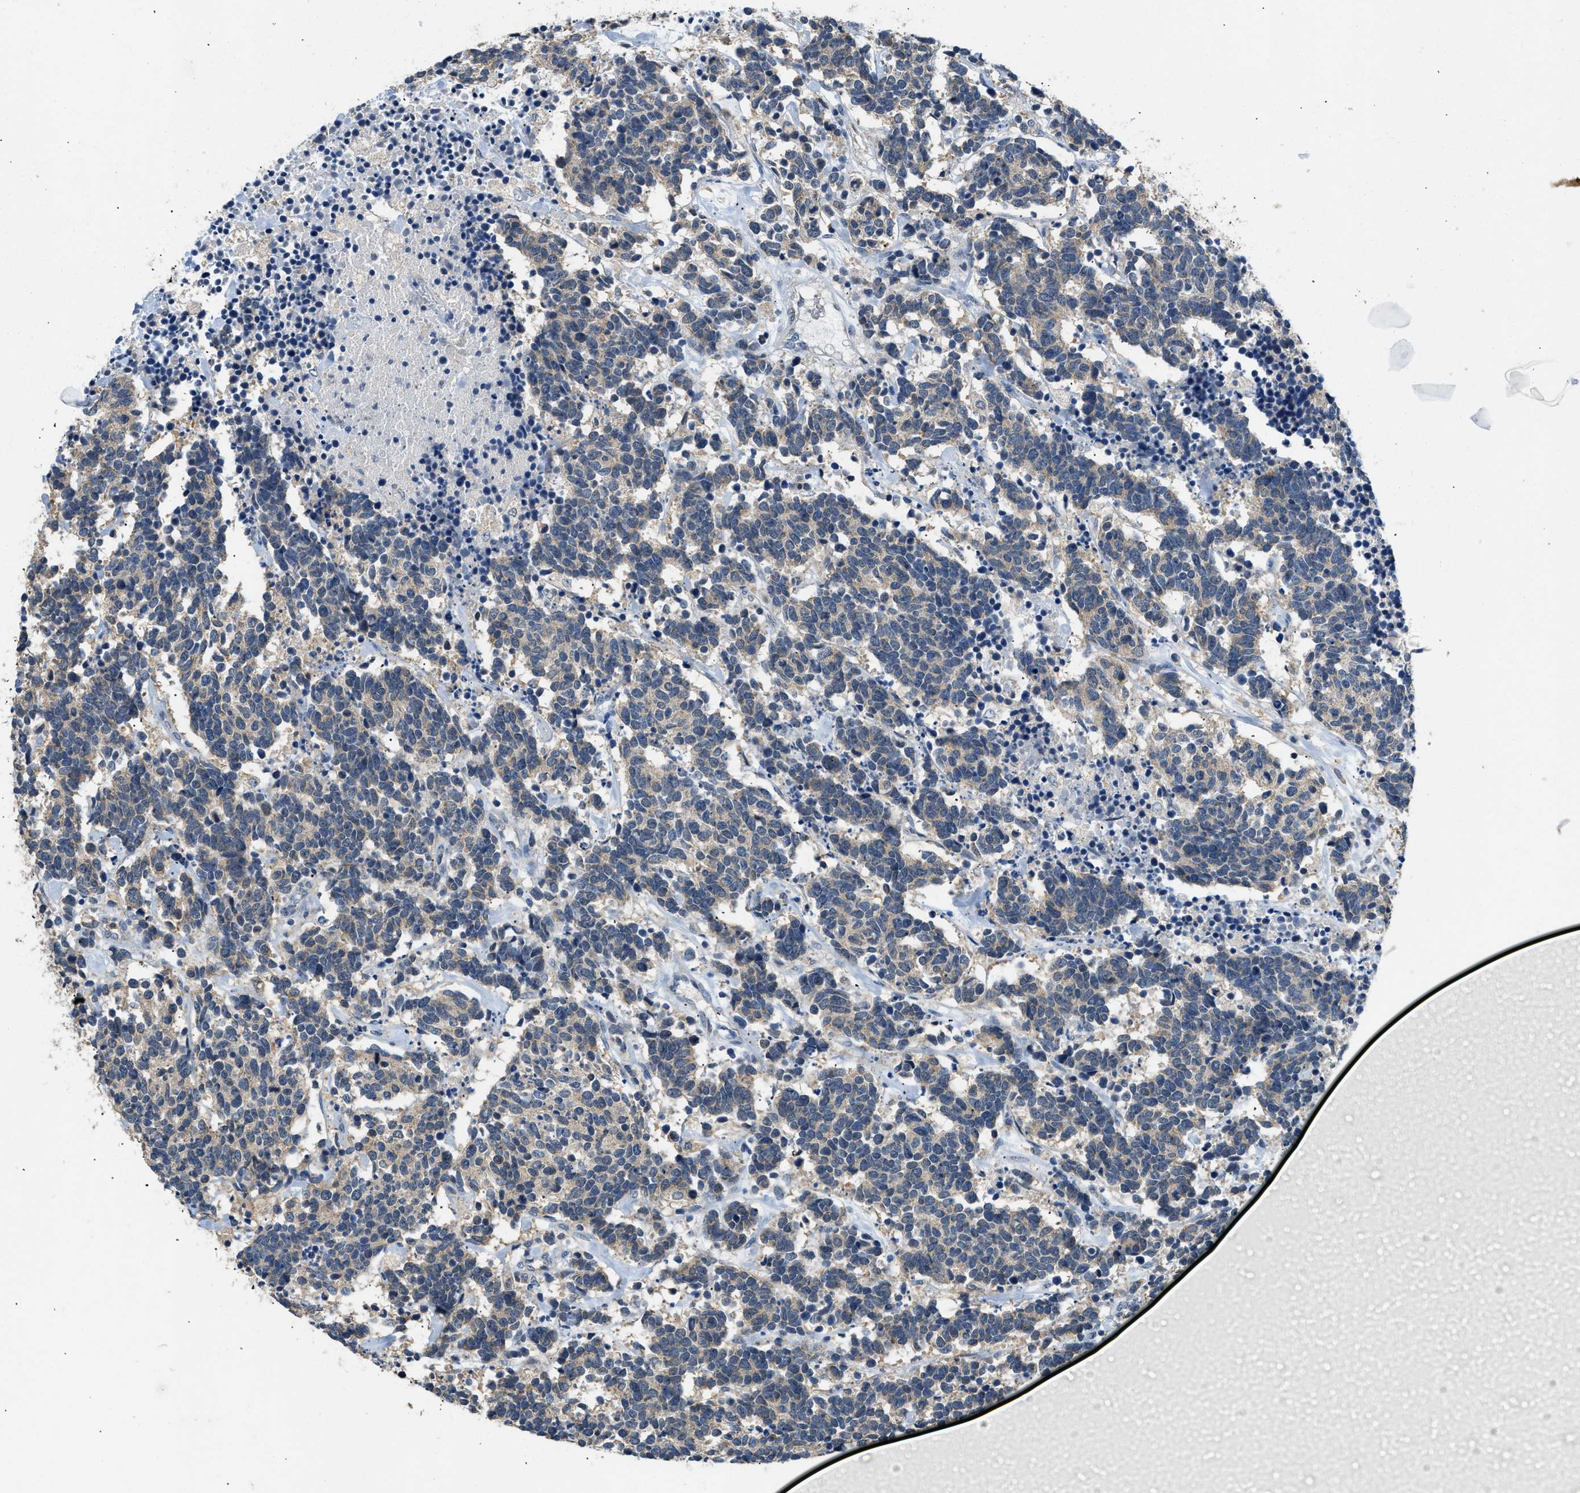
{"staining": {"intensity": "weak", "quantity": "<25%", "location": "cytoplasmic/membranous"}, "tissue": "carcinoid", "cell_type": "Tumor cells", "image_type": "cancer", "snomed": [{"axis": "morphology", "description": "Carcinoma, NOS"}, {"axis": "morphology", "description": "Carcinoid, malignant, NOS"}, {"axis": "topography", "description": "Urinary bladder"}], "caption": "Tumor cells show no significant staining in carcinoid.", "gene": "TOMM34", "patient": {"sex": "male", "age": 57}}